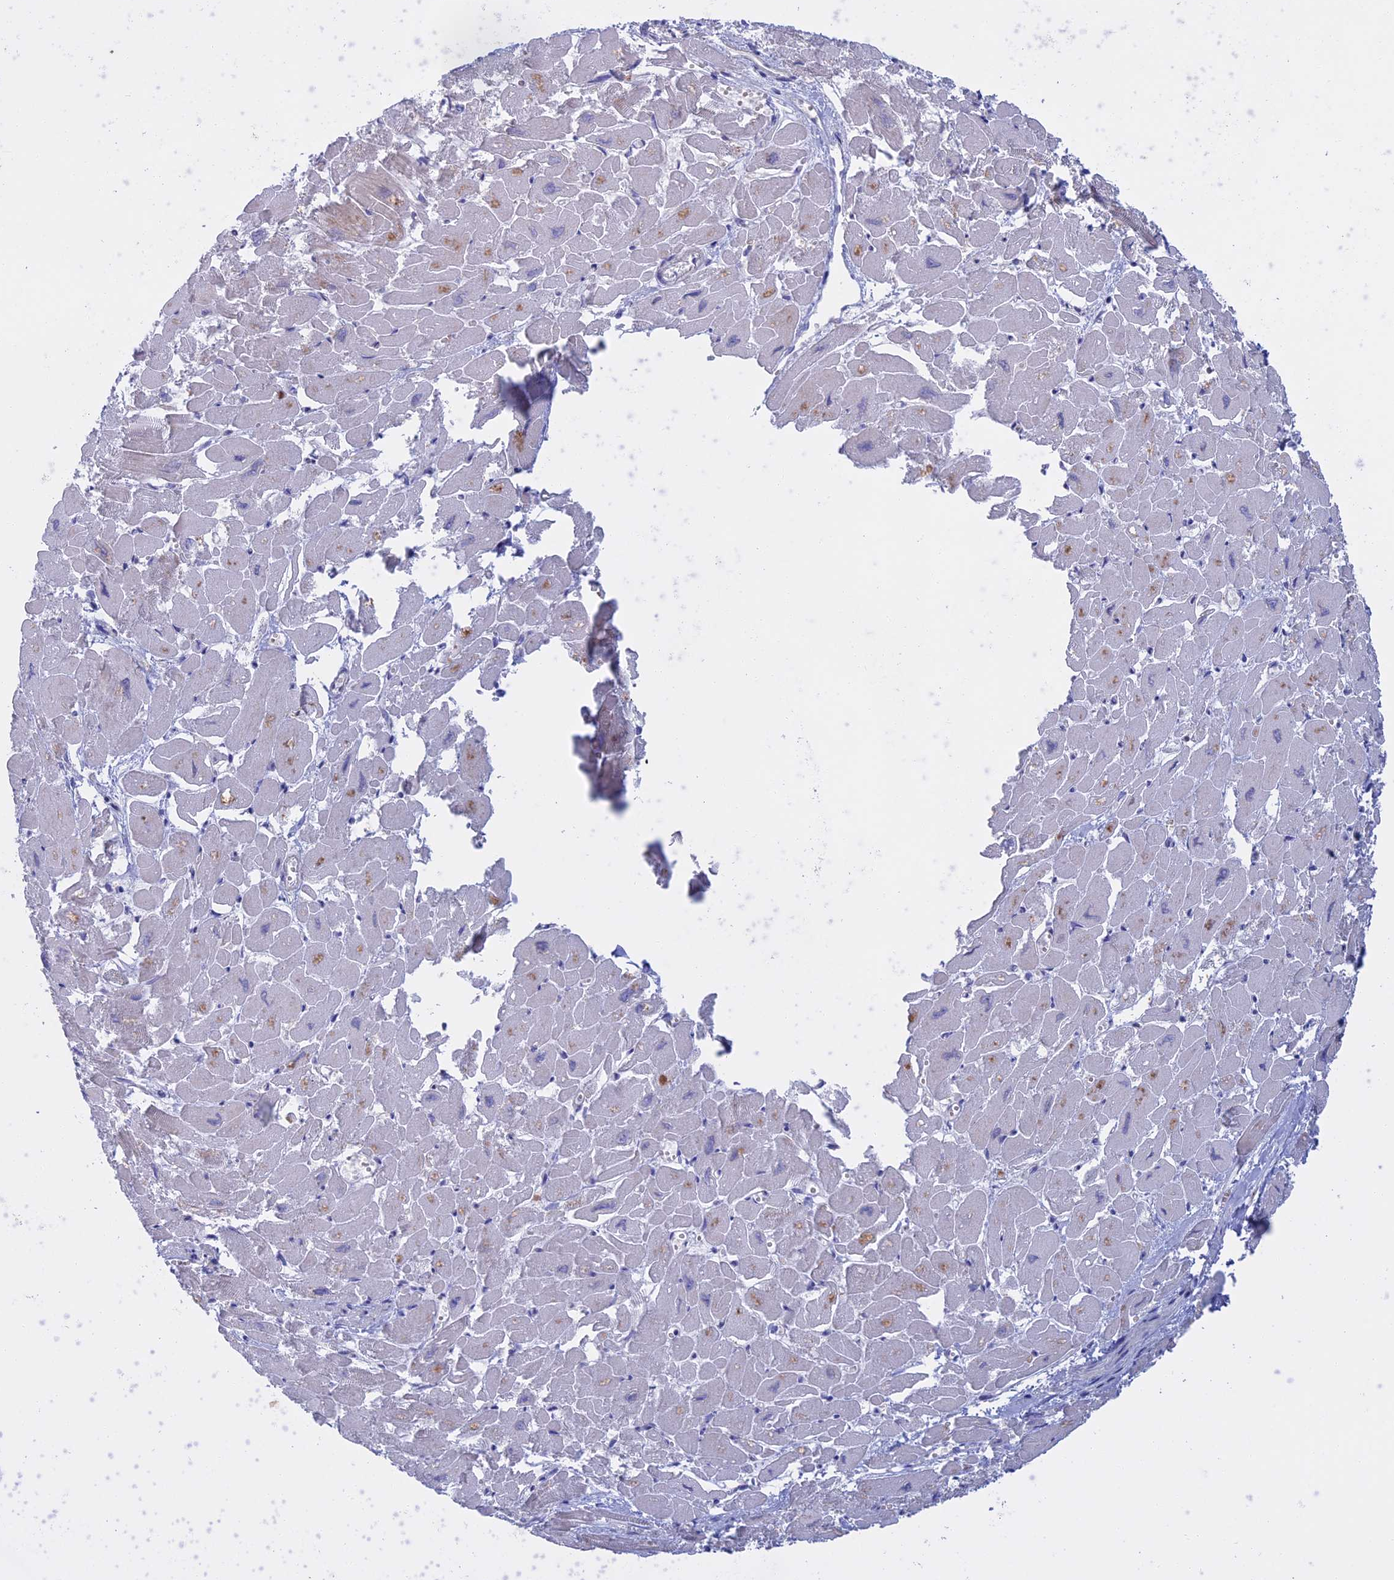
{"staining": {"intensity": "negative", "quantity": "none", "location": "none"}, "tissue": "heart muscle", "cell_type": "Cardiomyocytes", "image_type": "normal", "snomed": [{"axis": "morphology", "description": "Normal tissue, NOS"}, {"axis": "topography", "description": "Heart"}], "caption": "A high-resolution photomicrograph shows immunohistochemistry (IHC) staining of normal heart muscle, which displays no significant positivity in cardiomyocytes. The staining is performed using DAB (3,3'-diaminobenzidine) brown chromogen with nuclei counter-stained in using hematoxylin.", "gene": "SLC2A6", "patient": {"sex": "male", "age": 54}}